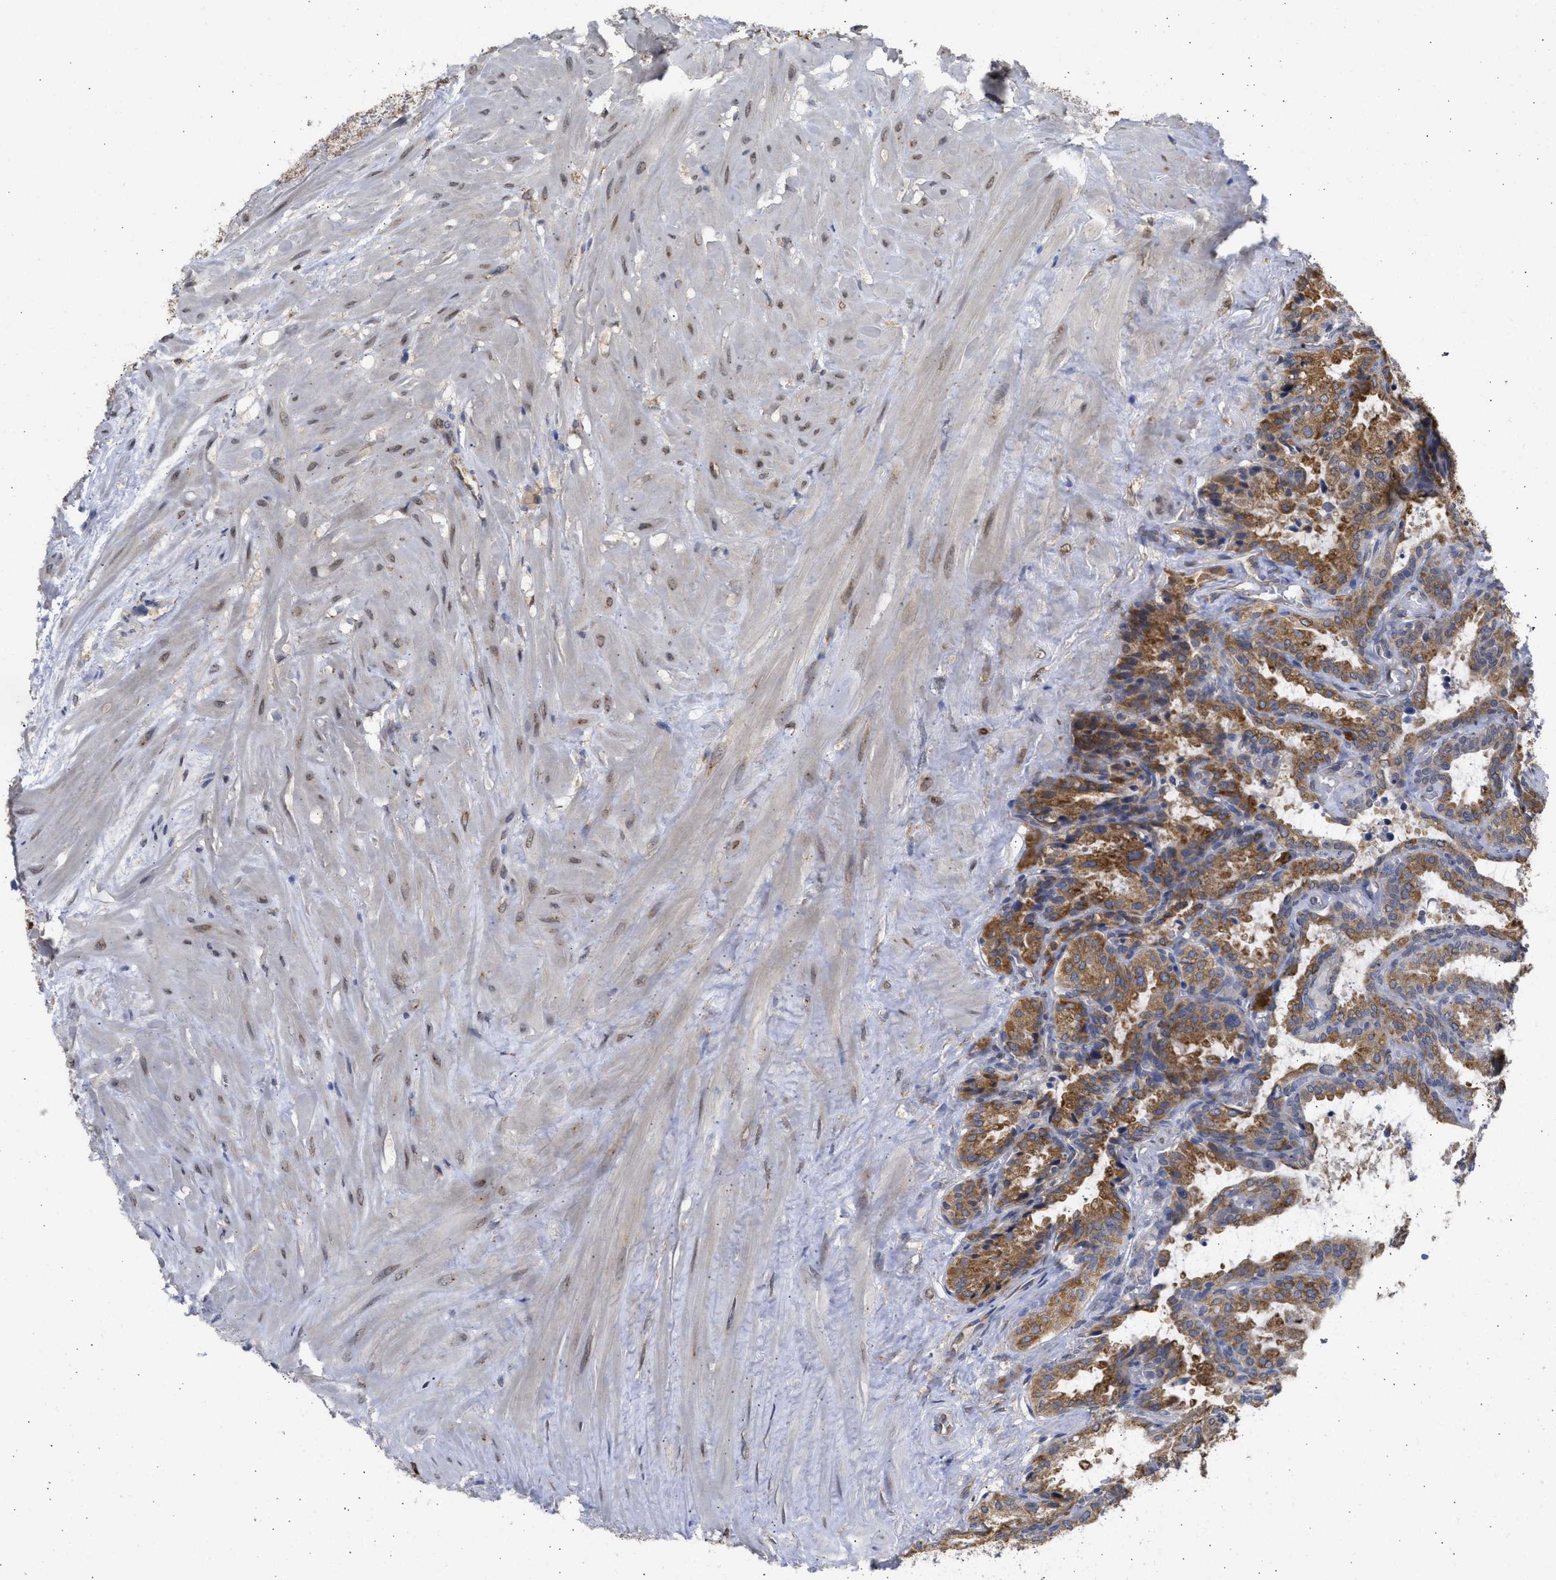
{"staining": {"intensity": "strong", "quantity": "25%-75%", "location": "cytoplasmic/membranous"}, "tissue": "seminal vesicle", "cell_type": "Glandular cells", "image_type": "normal", "snomed": [{"axis": "morphology", "description": "Normal tissue, NOS"}, {"axis": "topography", "description": "Seminal veicle"}], "caption": "Immunohistochemistry (DAB) staining of unremarkable human seminal vesicle exhibits strong cytoplasmic/membranous protein staining in approximately 25%-75% of glandular cells. (Brightfield microscopy of DAB IHC at high magnification).", "gene": "DNAJC1", "patient": {"sex": "male", "age": 46}}